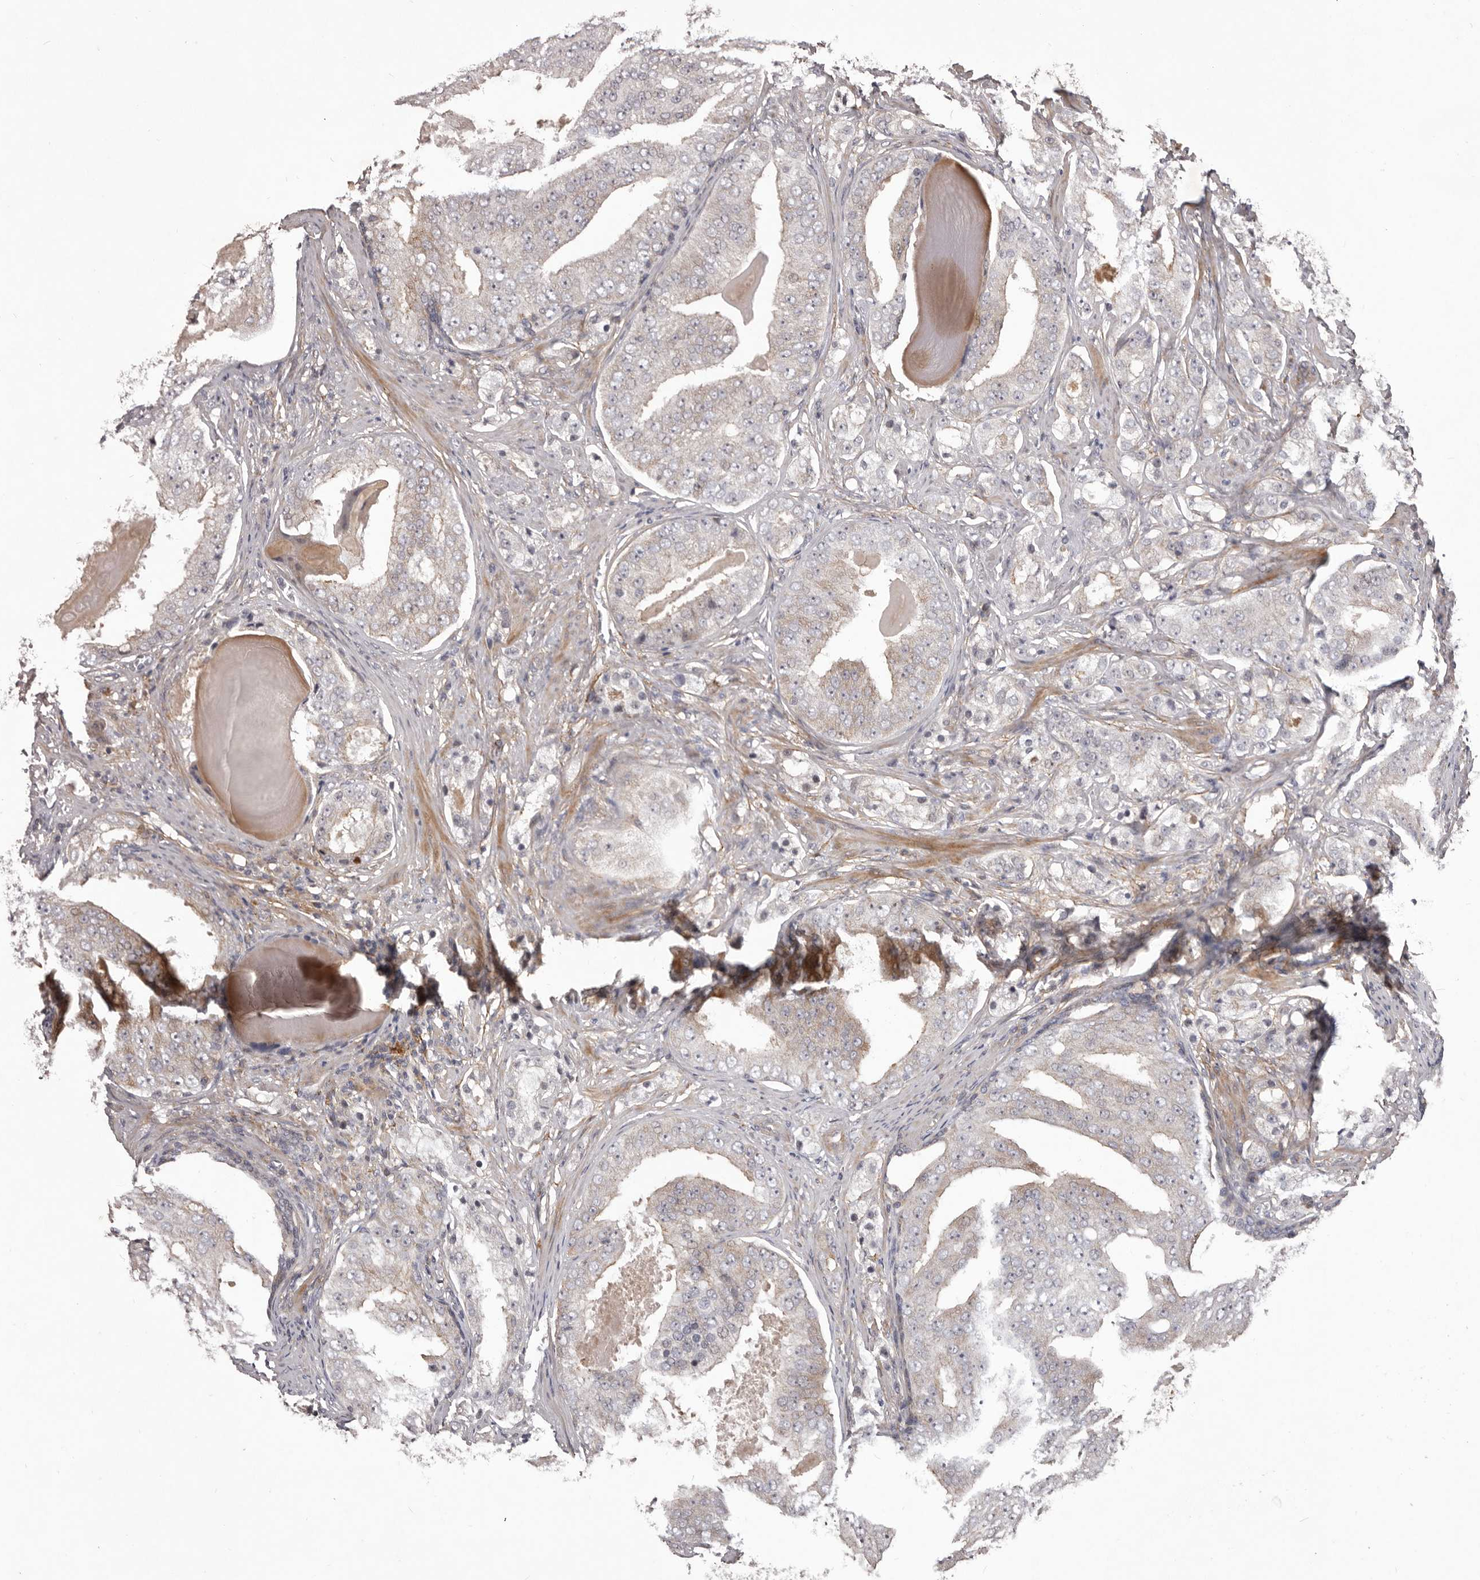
{"staining": {"intensity": "moderate", "quantity": "<25%", "location": "cytoplasmic/membranous"}, "tissue": "prostate cancer", "cell_type": "Tumor cells", "image_type": "cancer", "snomed": [{"axis": "morphology", "description": "Adenocarcinoma, High grade"}, {"axis": "topography", "description": "Prostate"}], "caption": "Tumor cells show moderate cytoplasmic/membranous expression in approximately <25% of cells in prostate cancer (adenocarcinoma (high-grade)).", "gene": "HBS1L", "patient": {"sex": "male", "age": 68}}